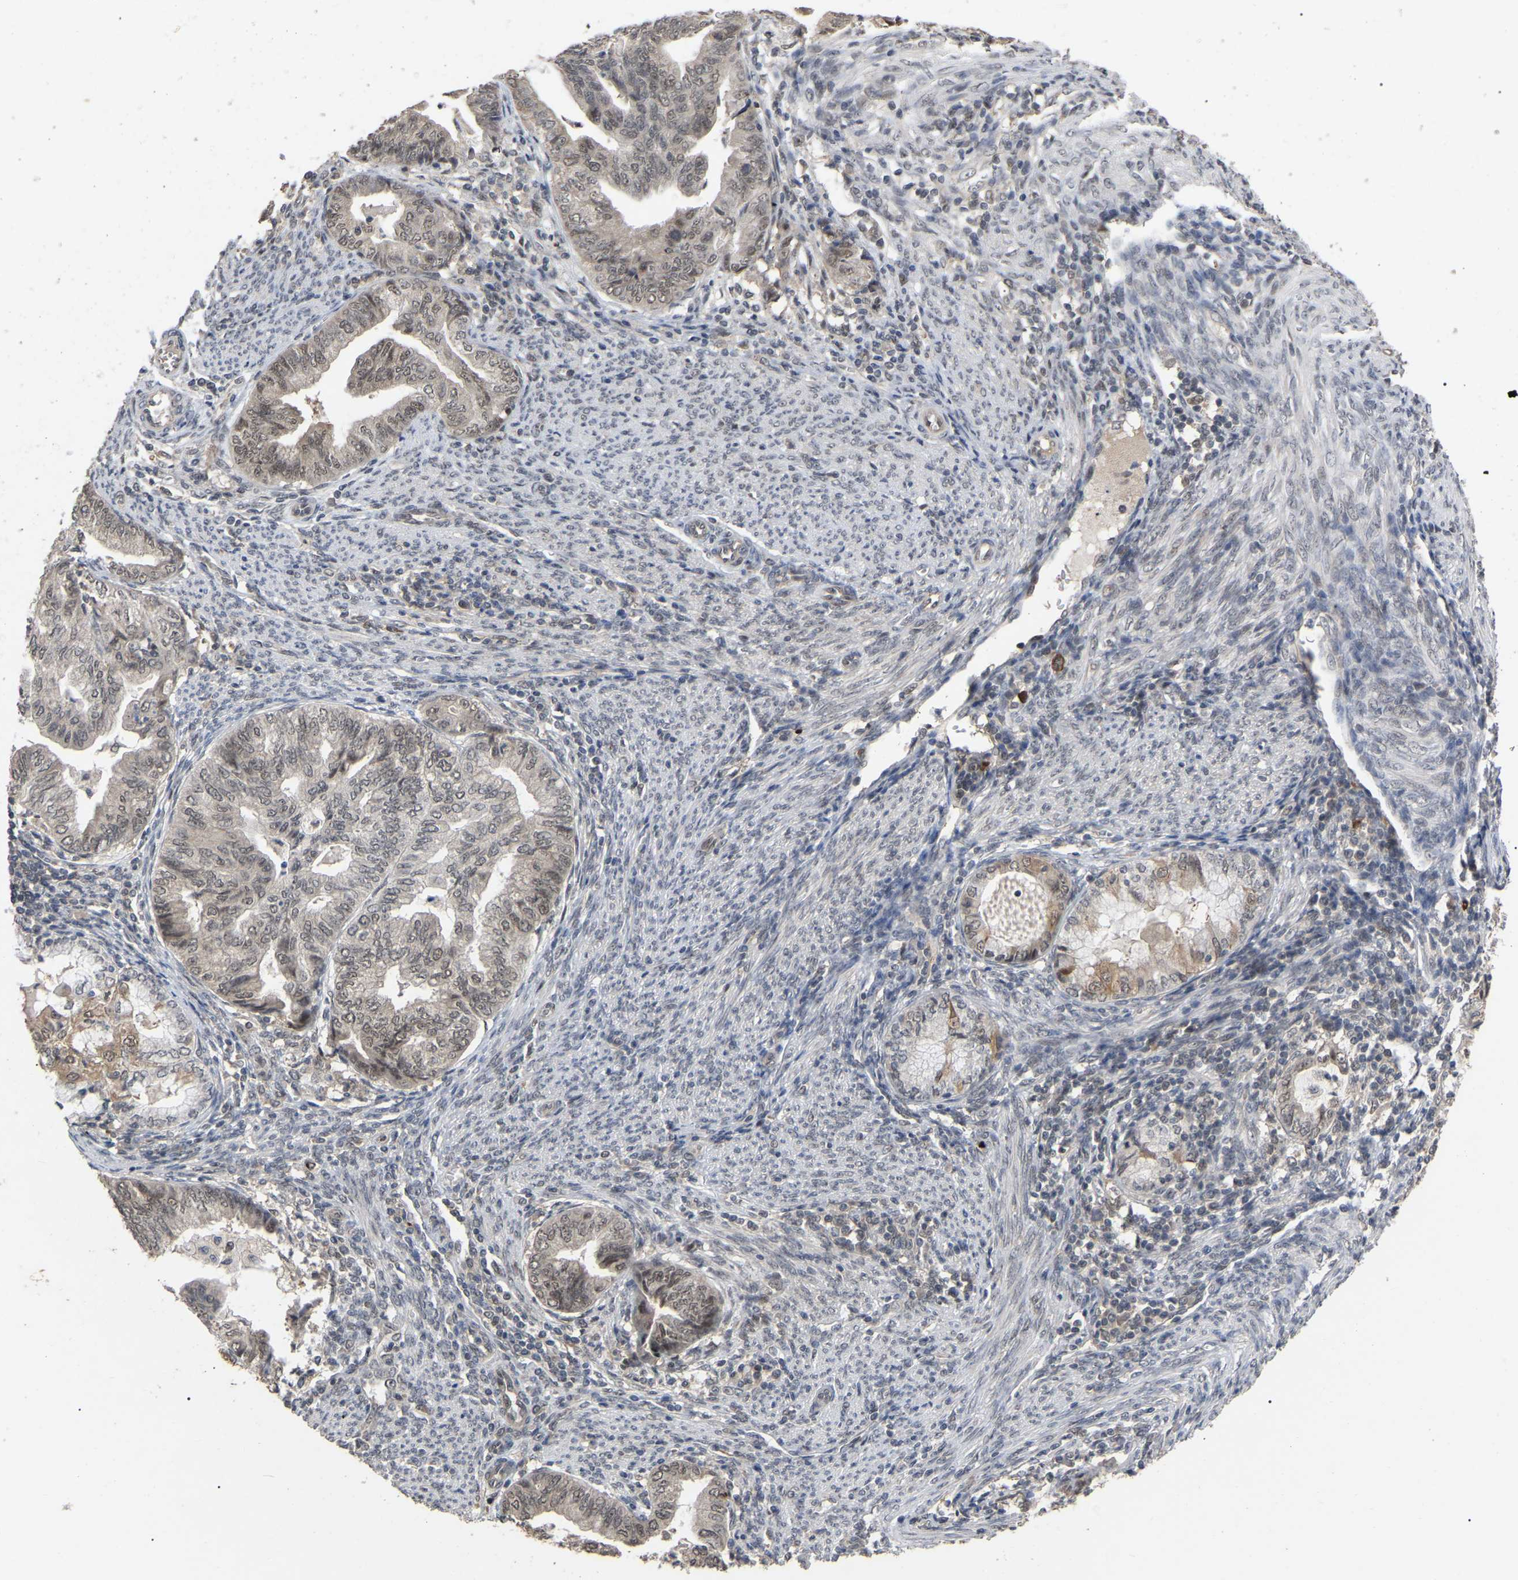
{"staining": {"intensity": "weak", "quantity": "25%-75%", "location": "nuclear"}, "tissue": "endometrial cancer", "cell_type": "Tumor cells", "image_type": "cancer", "snomed": [{"axis": "morphology", "description": "Adenocarcinoma, NOS"}, {"axis": "topography", "description": "Endometrium"}], "caption": "A low amount of weak nuclear positivity is appreciated in approximately 25%-75% of tumor cells in endometrial cancer tissue.", "gene": "JAZF1", "patient": {"sex": "female", "age": 79}}